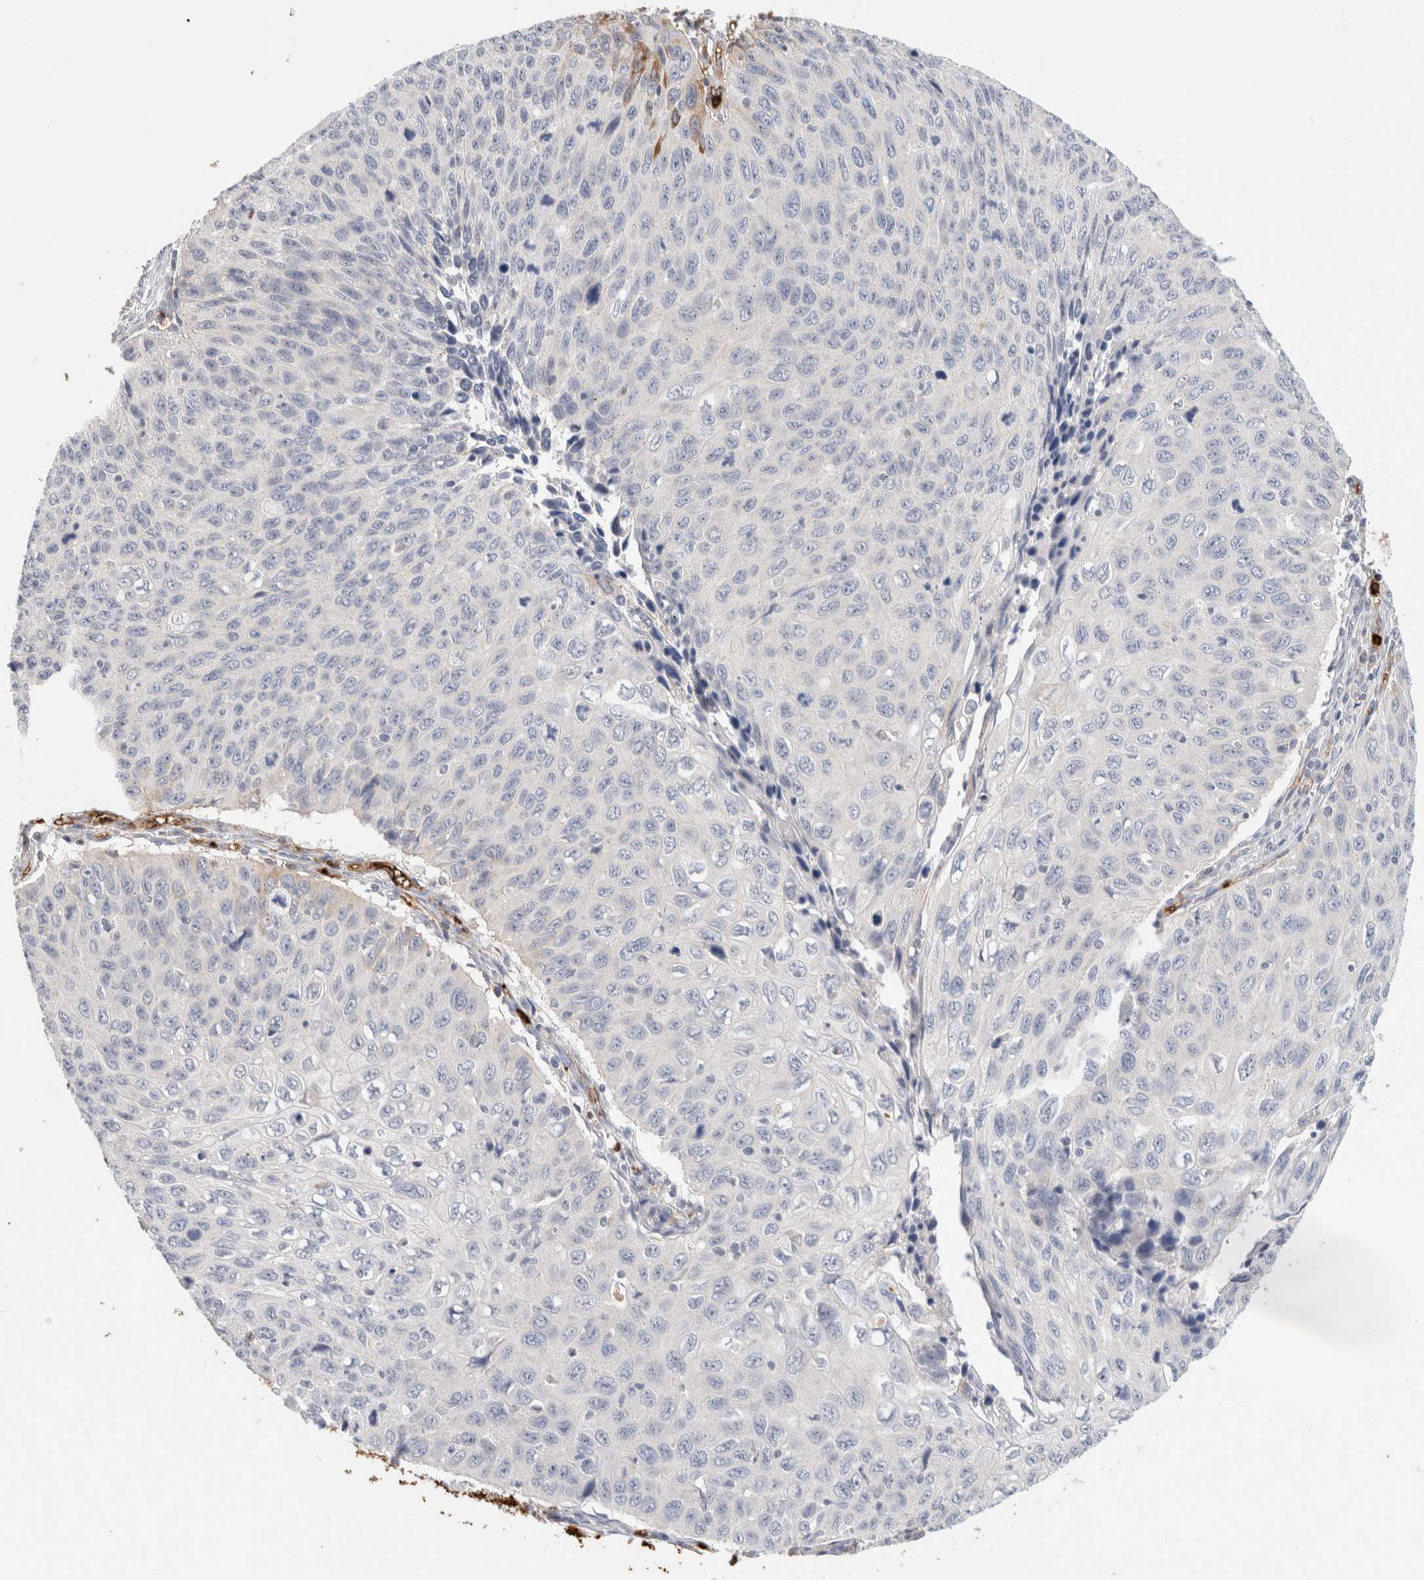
{"staining": {"intensity": "moderate", "quantity": "<25%", "location": "cytoplasmic/membranous"}, "tissue": "cervical cancer", "cell_type": "Tumor cells", "image_type": "cancer", "snomed": [{"axis": "morphology", "description": "Squamous cell carcinoma, NOS"}, {"axis": "topography", "description": "Cervix"}], "caption": "Approximately <25% of tumor cells in cervical cancer (squamous cell carcinoma) show moderate cytoplasmic/membranous protein staining as visualized by brown immunohistochemical staining.", "gene": "MST1", "patient": {"sex": "female", "age": 53}}